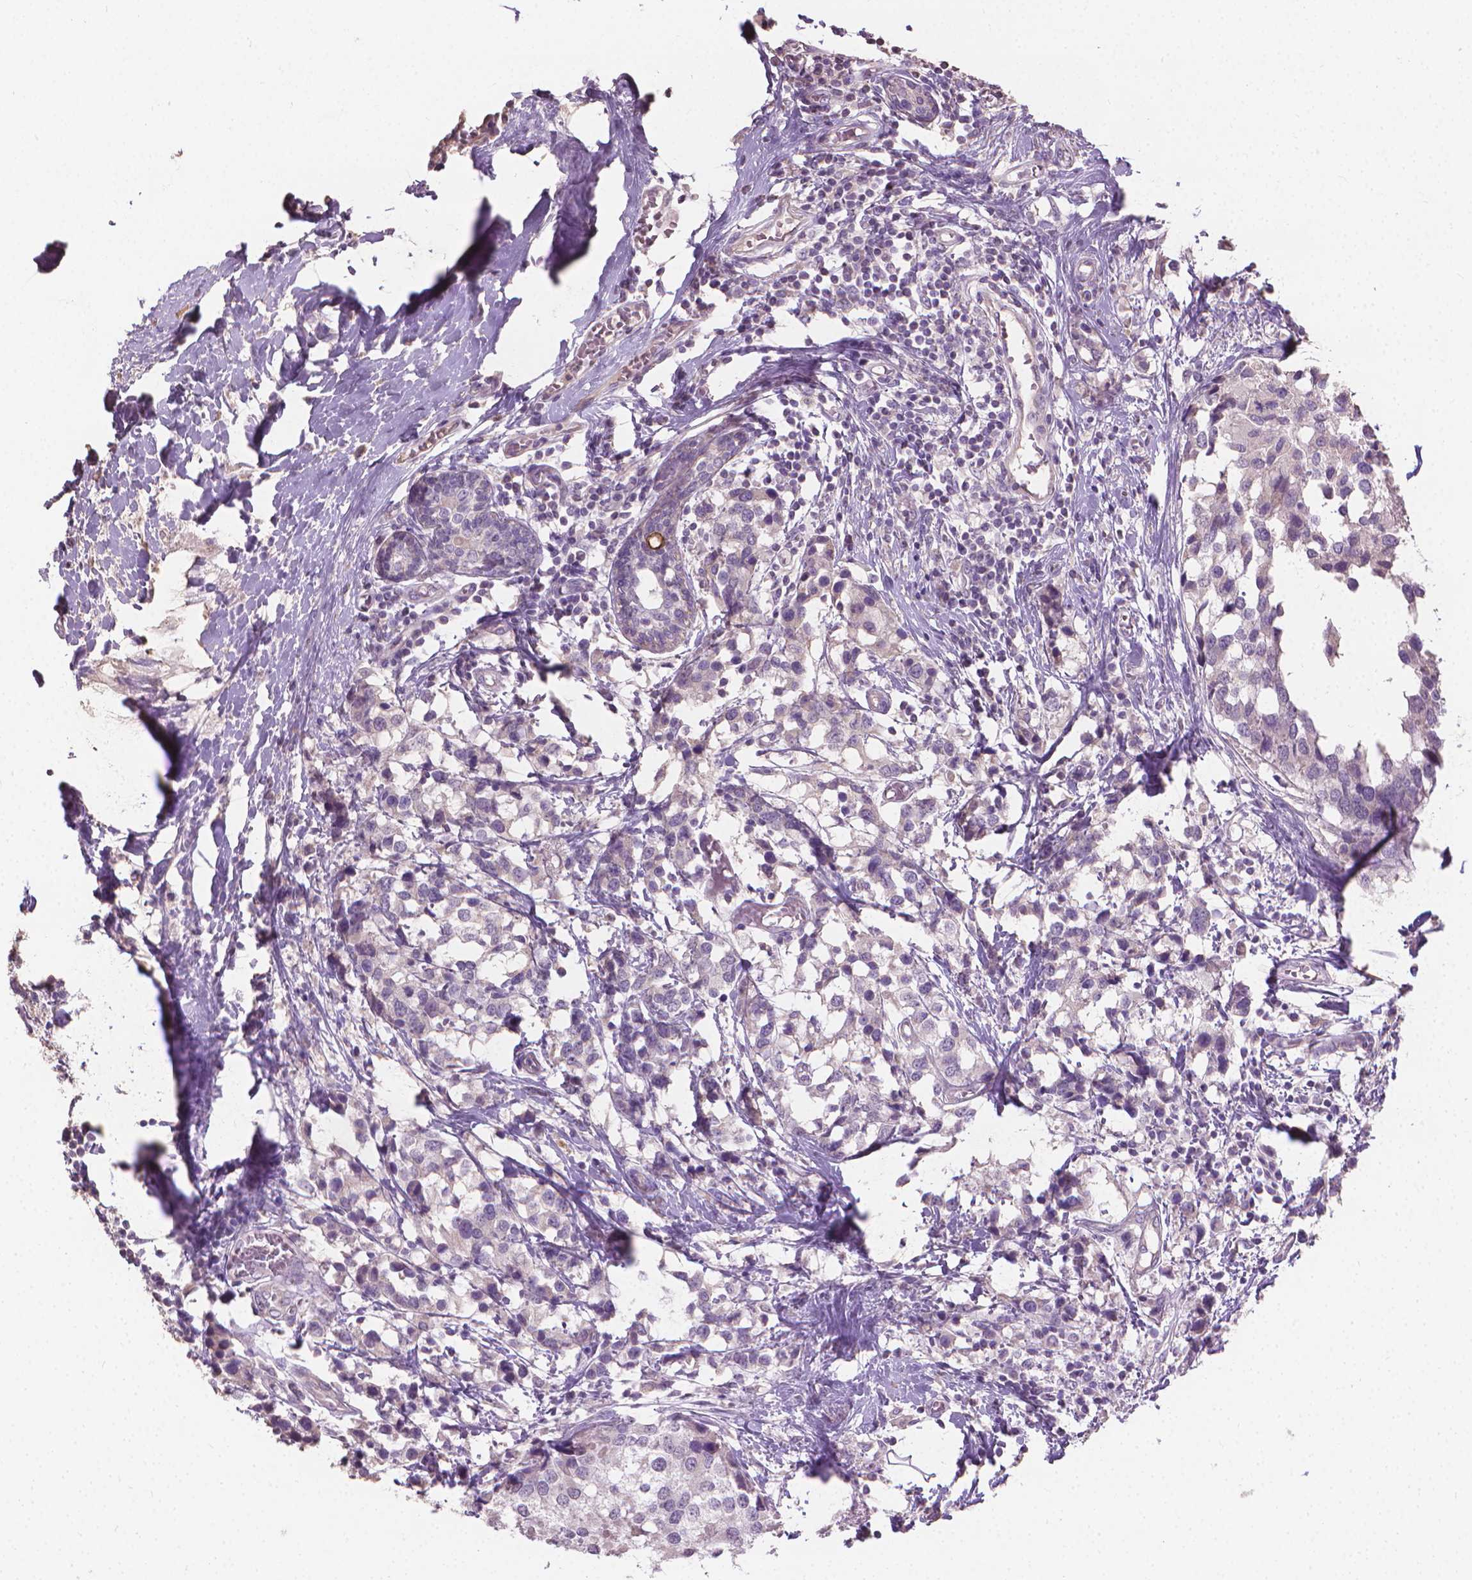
{"staining": {"intensity": "negative", "quantity": "none", "location": "none"}, "tissue": "breast cancer", "cell_type": "Tumor cells", "image_type": "cancer", "snomed": [{"axis": "morphology", "description": "Lobular carcinoma"}, {"axis": "topography", "description": "Breast"}], "caption": "The histopathology image displays no significant expression in tumor cells of breast cancer. Nuclei are stained in blue.", "gene": "CABCOCO1", "patient": {"sex": "female", "age": 59}}